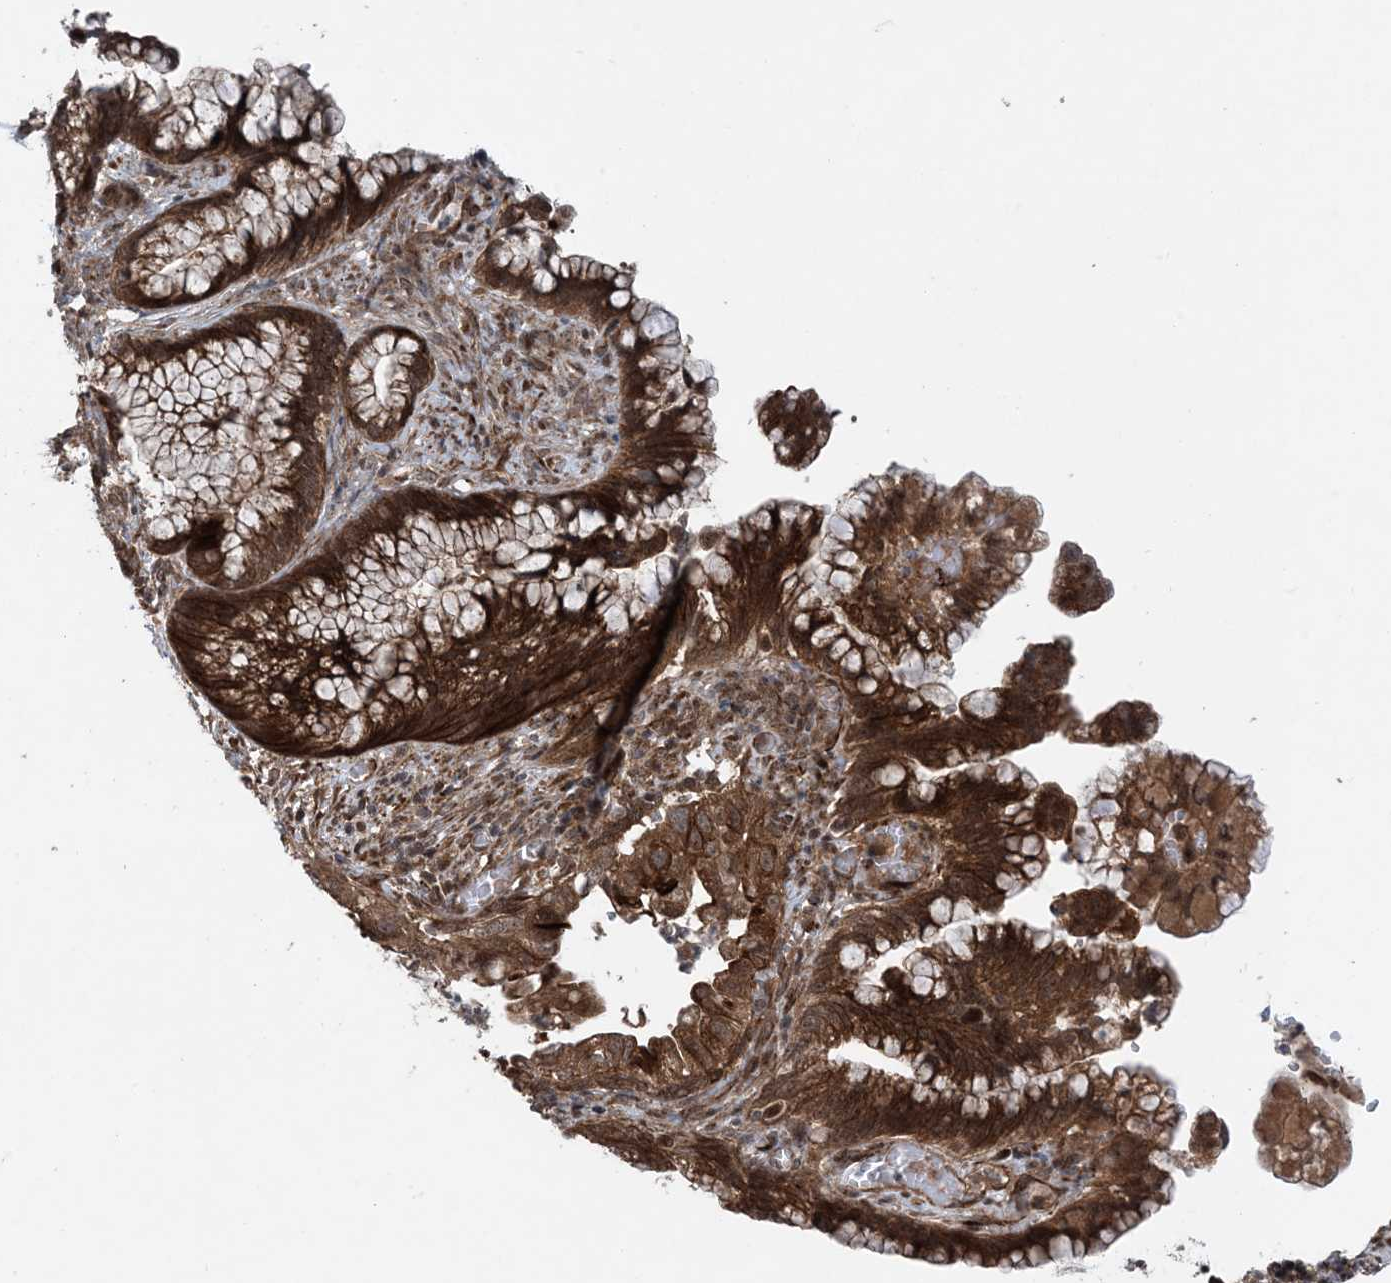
{"staining": {"intensity": "strong", "quantity": ">75%", "location": "cytoplasmic/membranous"}, "tissue": "cervical cancer", "cell_type": "Tumor cells", "image_type": "cancer", "snomed": [{"axis": "morphology", "description": "Adenocarcinoma, NOS"}, {"axis": "topography", "description": "Cervix"}], "caption": "IHC of cervical cancer exhibits high levels of strong cytoplasmic/membranous positivity in approximately >75% of tumor cells. (IHC, brightfield microscopy, high magnification).", "gene": "HEMK1", "patient": {"sex": "female", "age": 44}}